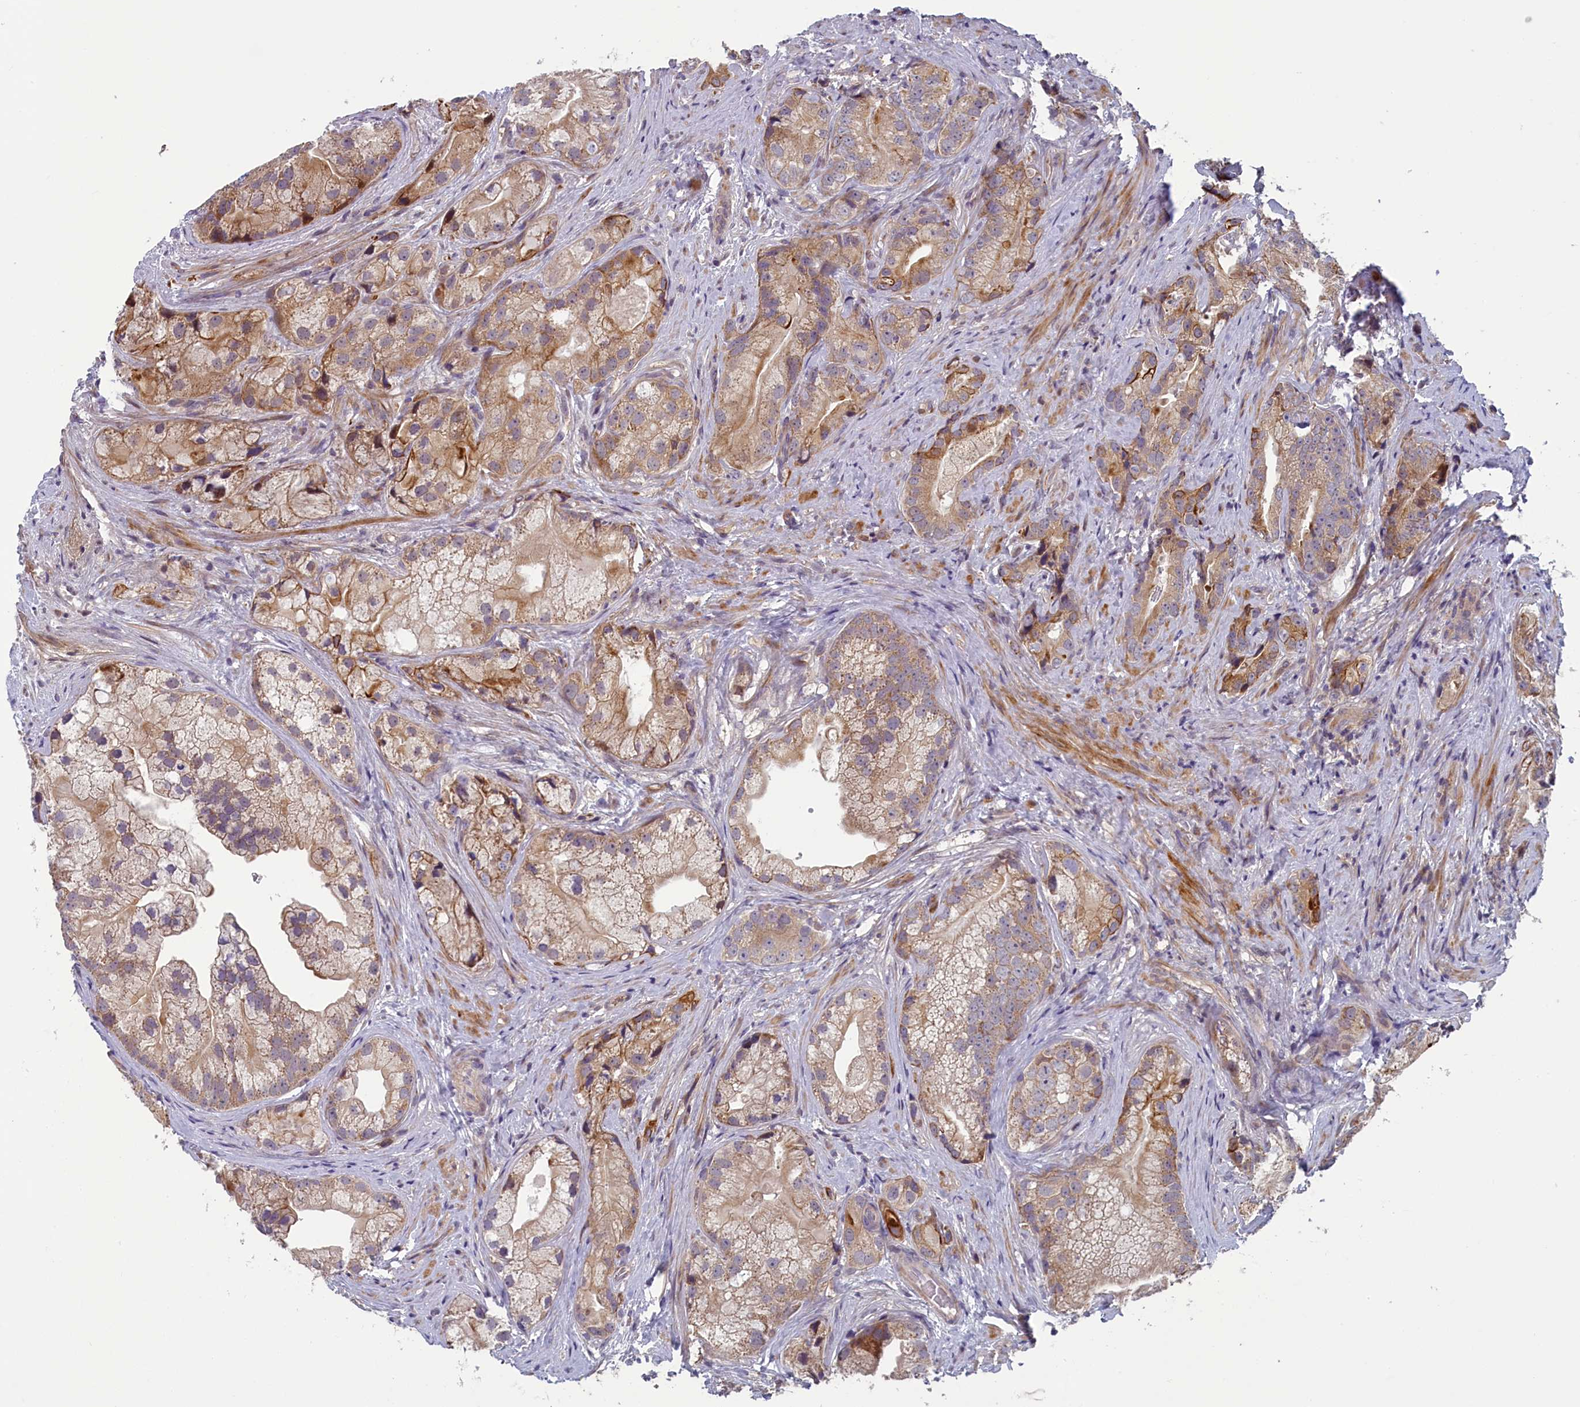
{"staining": {"intensity": "weak", "quantity": ">75%", "location": "cytoplasmic/membranous"}, "tissue": "prostate cancer", "cell_type": "Tumor cells", "image_type": "cancer", "snomed": [{"axis": "morphology", "description": "Adenocarcinoma, Low grade"}, {"axis": "topography", "description": "Prostate"}], "caption": "Prostate cancer (low-grade adenocarcinoma) stained for a protein exhibits weak cytoplasmic/membranous positivity in tumor cells.", "gene": "ANKRD39", "patient": {"sex": "male", "age": 71}}